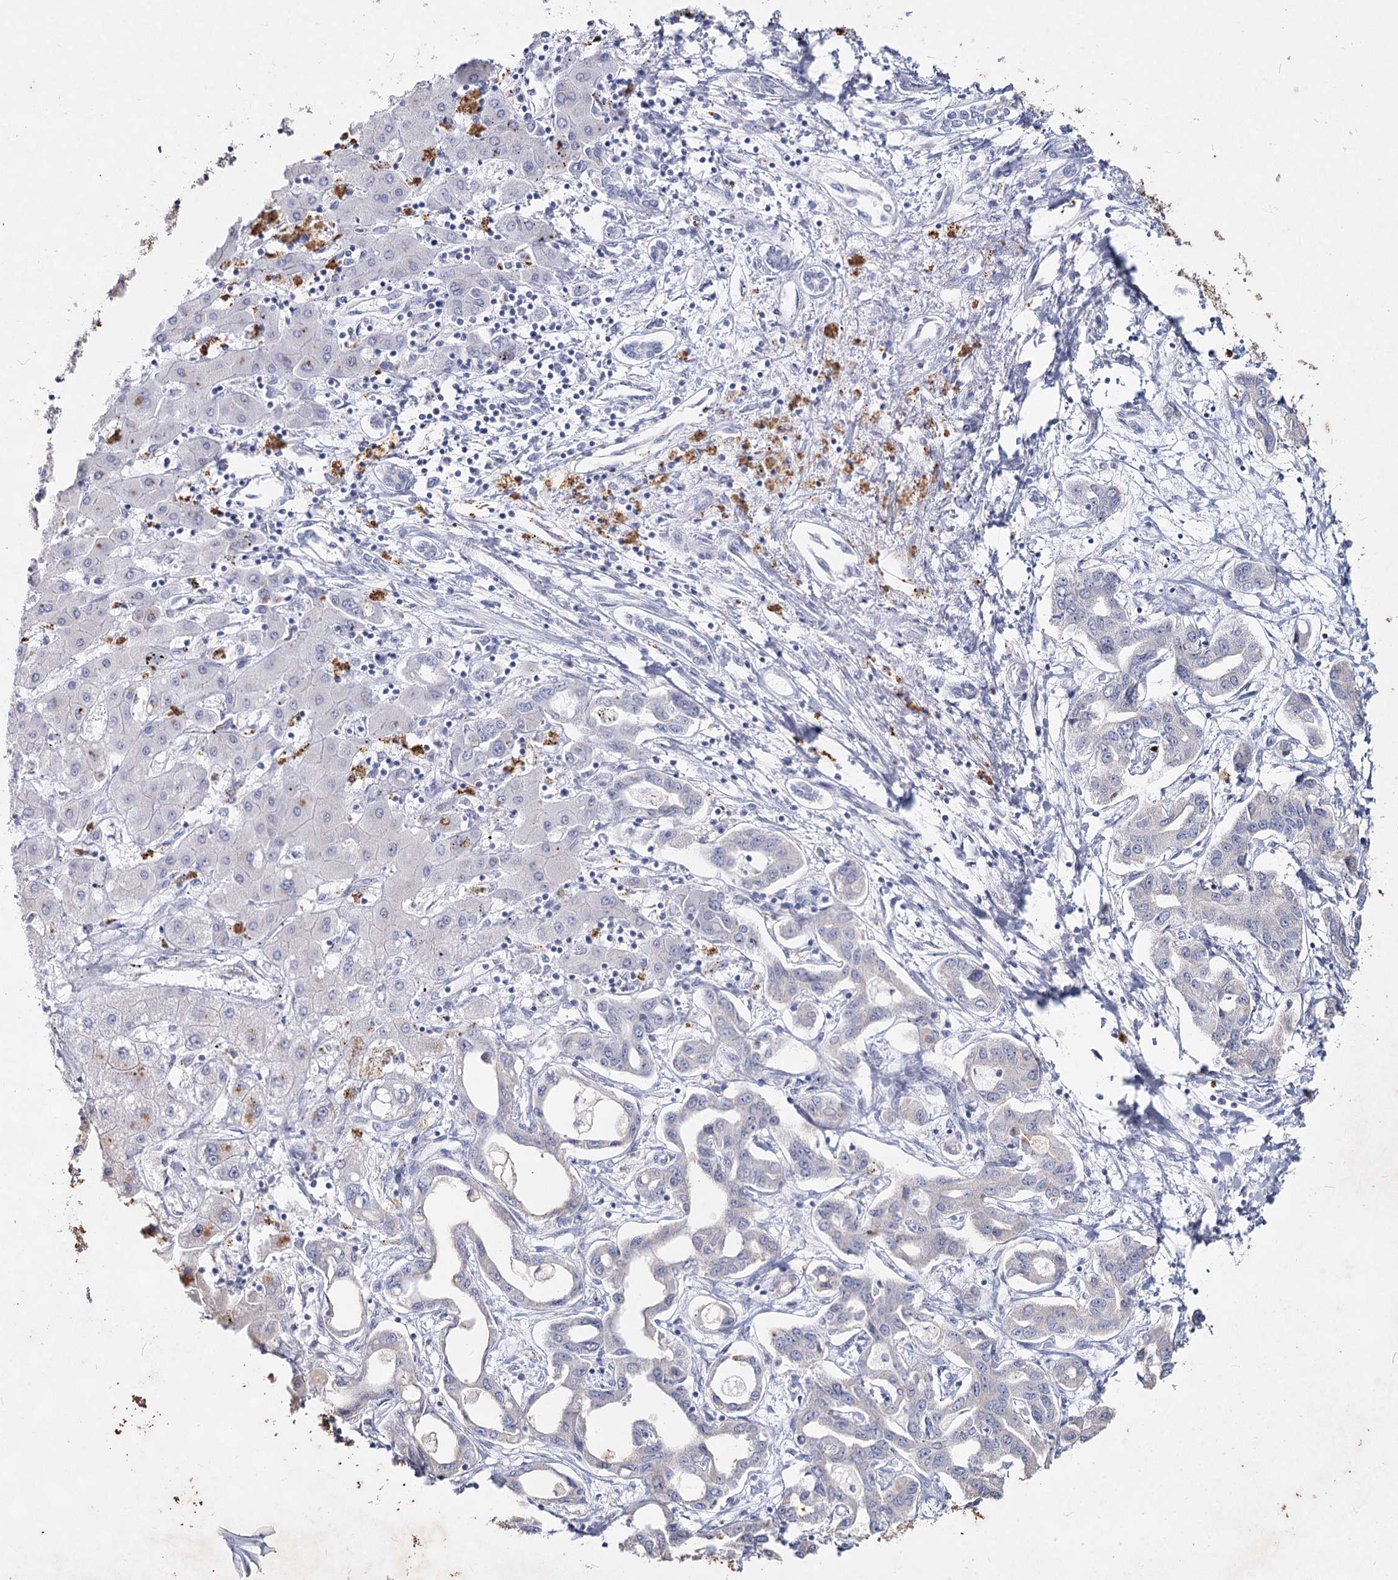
{"staining": {"intensity": "negative", "quantity": "none", "location": "none"}, "tissue": "liver cancer", "cell_type": "Tumor cells", "image_type": "cancer", "snomed": [{"axis": "morphology", "description": "Cholangiocarcinoma"}, {"axis": "topography", "description": "Liver"}], "caption": "Tumor cells show no significant positivity in cholangiocarcinoma (liver). (Immunohistochemistry (ihc), brightfield microscopy, high magnification).", "gene": "CCDC73", "patient": {"sex": "male", "age": 59}}